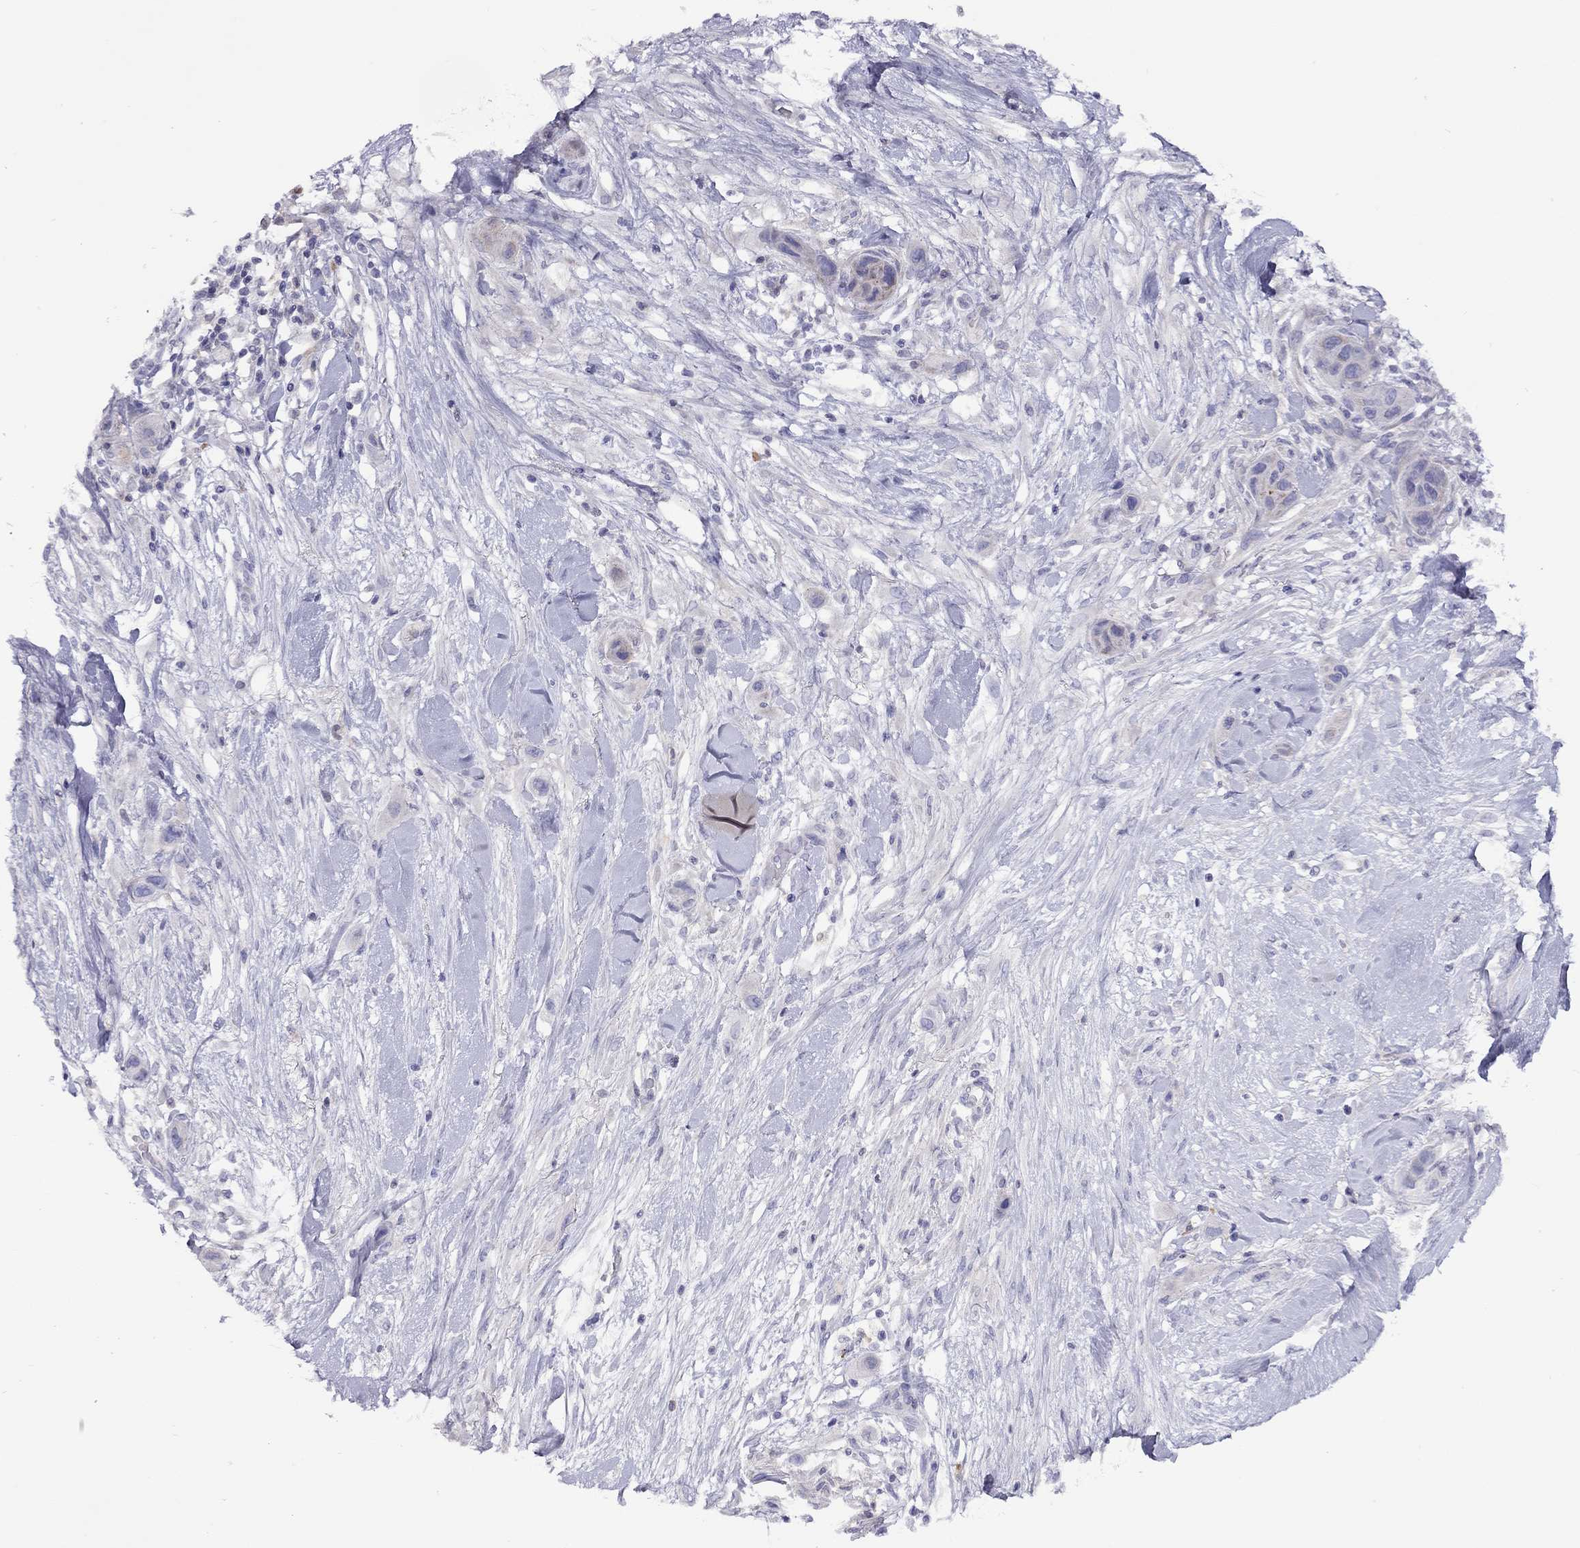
{"staining": {"intensity": "negative", "quantity": "none", "location": "none"}, "tissue": "skin cancer", "cell_type": "Tumor cells", "image_type": "cancer", "snomed": [{"axis": "morphology", "description": "Squamous cell carcinoma, NOS"}, {"axis": "topography", "description": "Skin"}], "caption": "The micrograph exhibits no staining of tumor cells in skin cancer. (DAB immunohistochemistry (IHC), high magnification).", "gene": "CPNE4", "patient": {"sex": "male", "age": 79}}